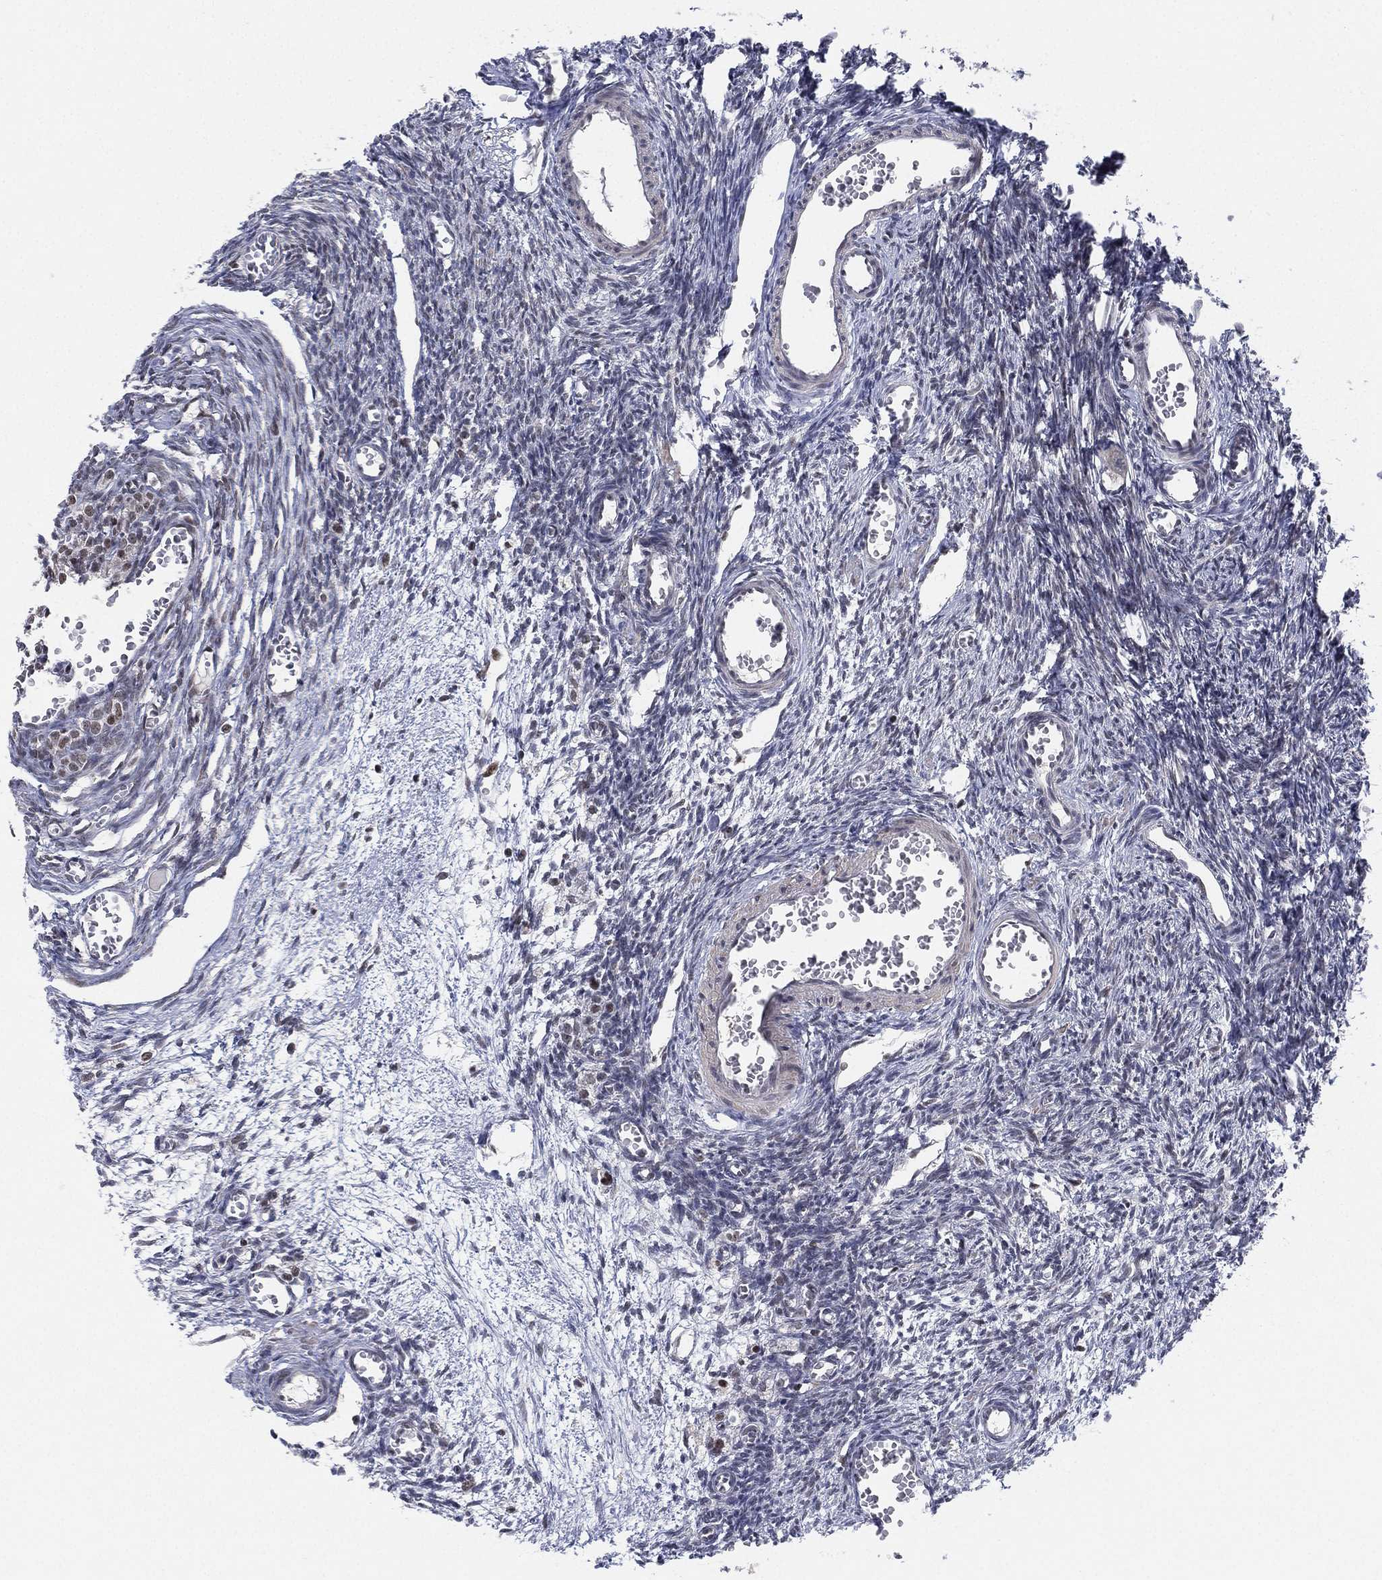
{"staining": {"intensity": "negative", "quantity": "none", "location": "none"}, "tissue": "ovary", "cell_type": "Follicle cells", "image_type": "normal", "snomed": [{"axis": "morphology", "description": "Normal tissue, NOS"}, {"axis": "topography", "description": "Ovary"}], "caption": "The immunohistochemistry (IHC) image has no significant positivity in follicle cells of ovary.", "gene": "DGCR8", "patient": {"sex": "female", "age": 27}}